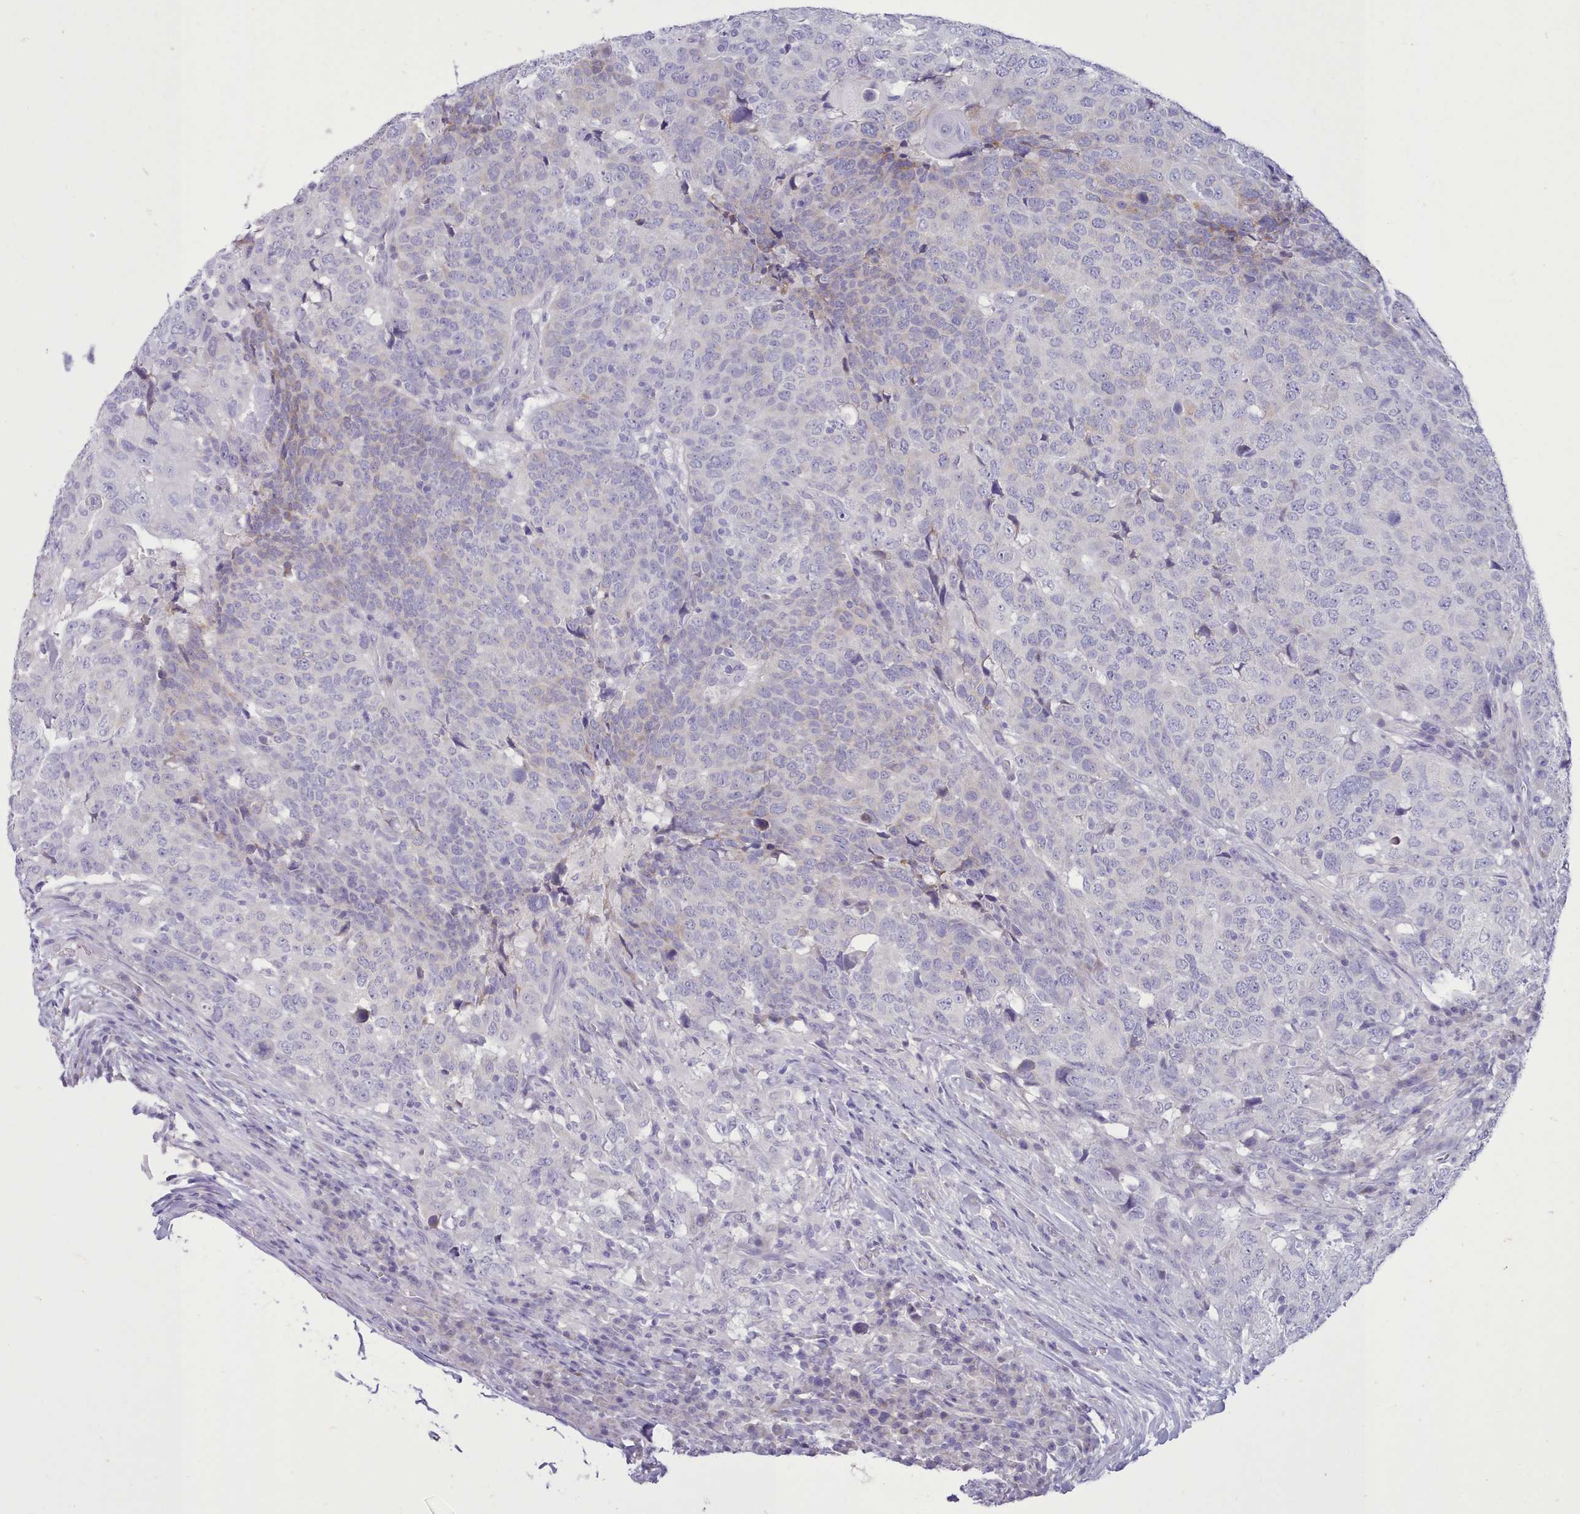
{"staining": {"intensity": "weak", "quantity": "<25%", "location": "cytoplasmic/membranous"}, "tissue": "head and neck cancer", "cell_type": "Tumor cells", "image_type": "cancer", "snomed": [{"axis": "morphology", "description": "Normal tissue, NOS"}, {"axis": "morphology", "description": "Squamous cell carcinoma, NOS"}, {"axis": "topography", "description": "Skeletal muscle"}, {"axis": "topography", "description": "Vascular tissue"}, {"axis": "topography", "description": "Peripheral nerve tissue"}, {"axis": "topography", "description": "Head-Neck"}], "caption": "Micrograph shows no protein expression in tumor cells of head and neck cancer (squamous cell carcinoma) tissue.", "gene": "TMEM253", "patient": {"sex": "male", "age": 66}}